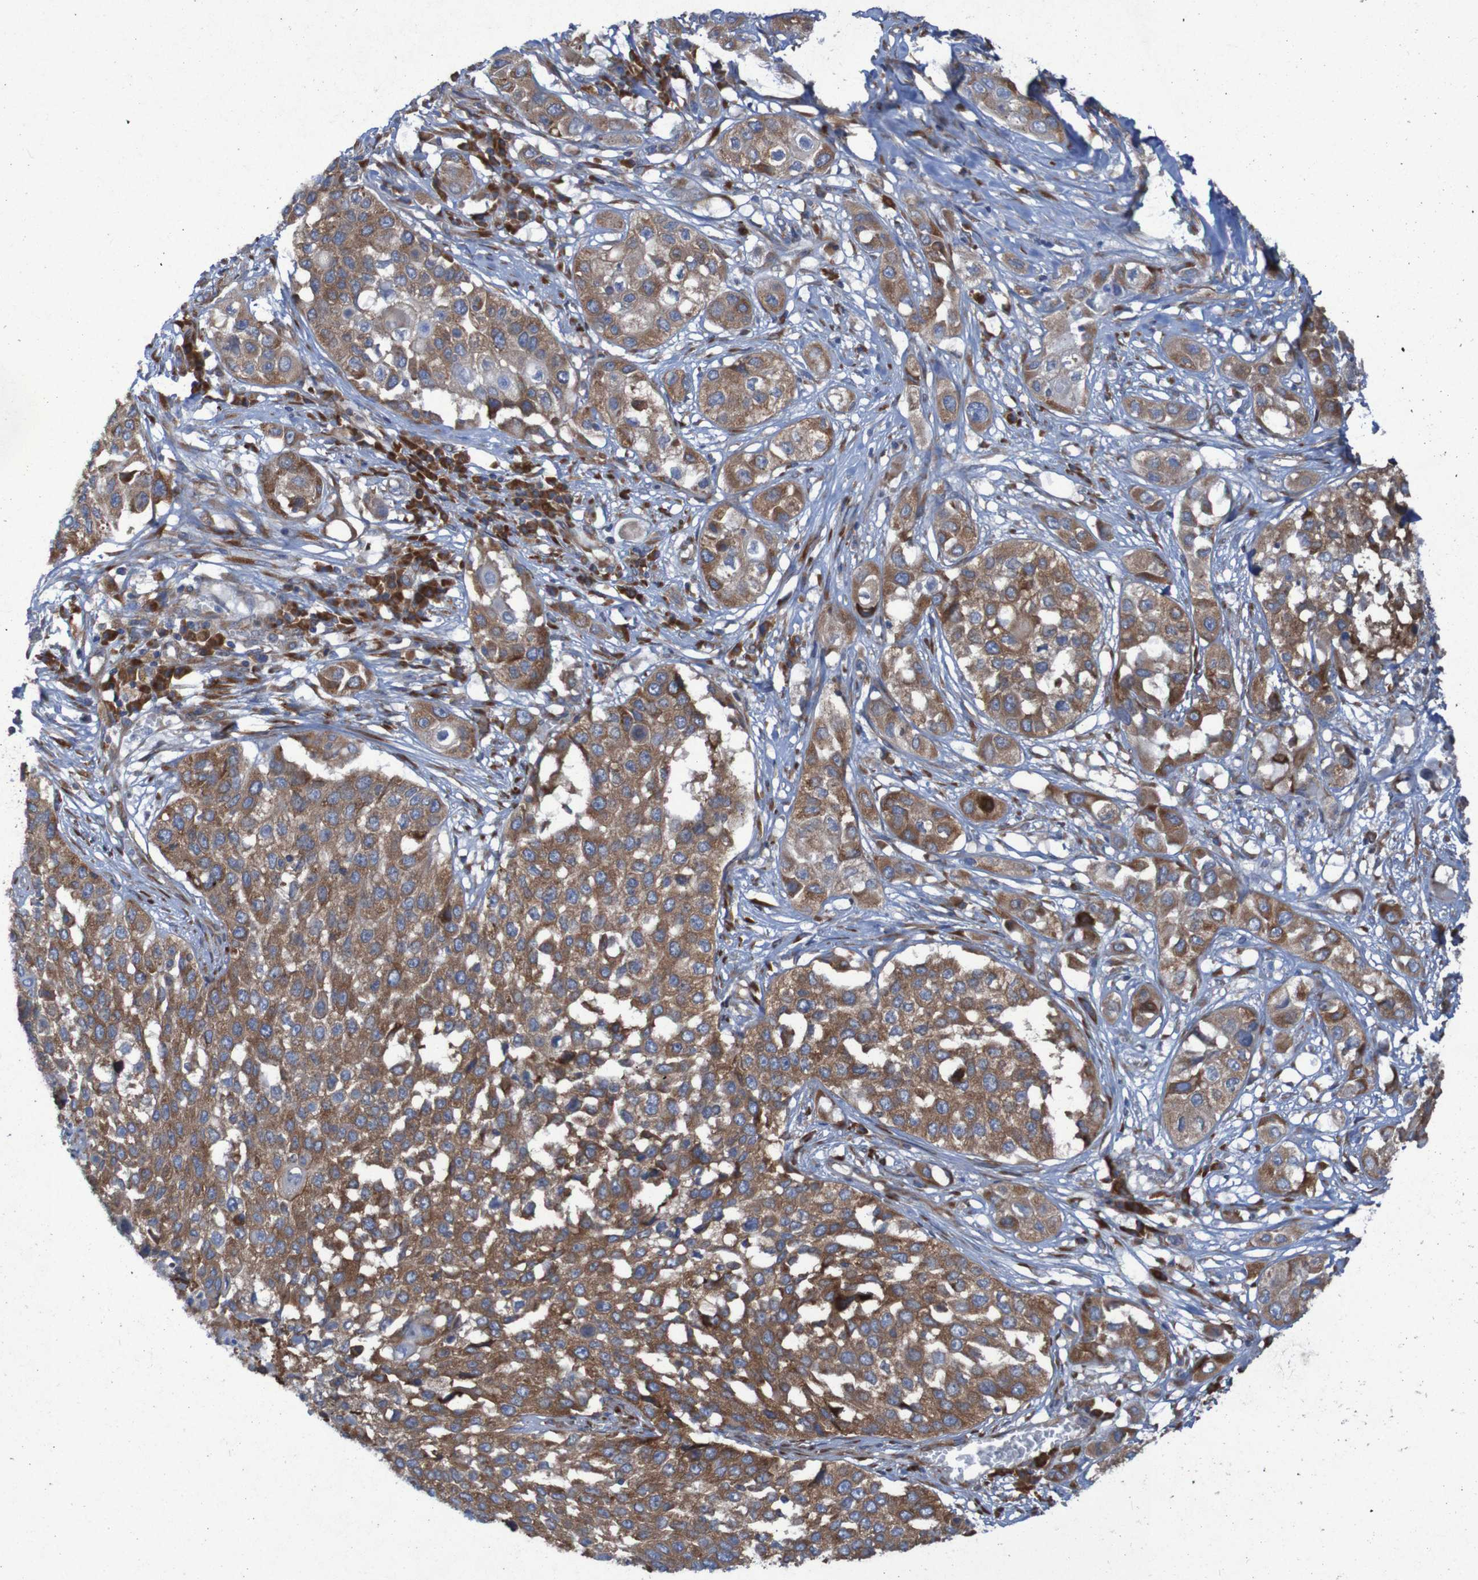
{"staining": {"intensity": "strong", "quantity": ">75%", "location": "cytoplasmic/membranous"}, "tissue": "lung cancer", "cell_type": "Tumor cells", "image_type": "cancer", "snomed": [{"axis": "morphology", "description": "Squamous cell carcinoma, NOS"}, {"axis": "topography", "description": "Lung"}], "caption": "A high-resolution photomicrograph shows immunohistochemistry (IHC) staining of lung squamous cell carcinoma, which exhibits strong cytoplasmic/membranous staining in approximately >75% of tumor cells. Nuclei are stained in blue.", "gene": "RPL10", "patient": {"sex": "male", "age": 71}}